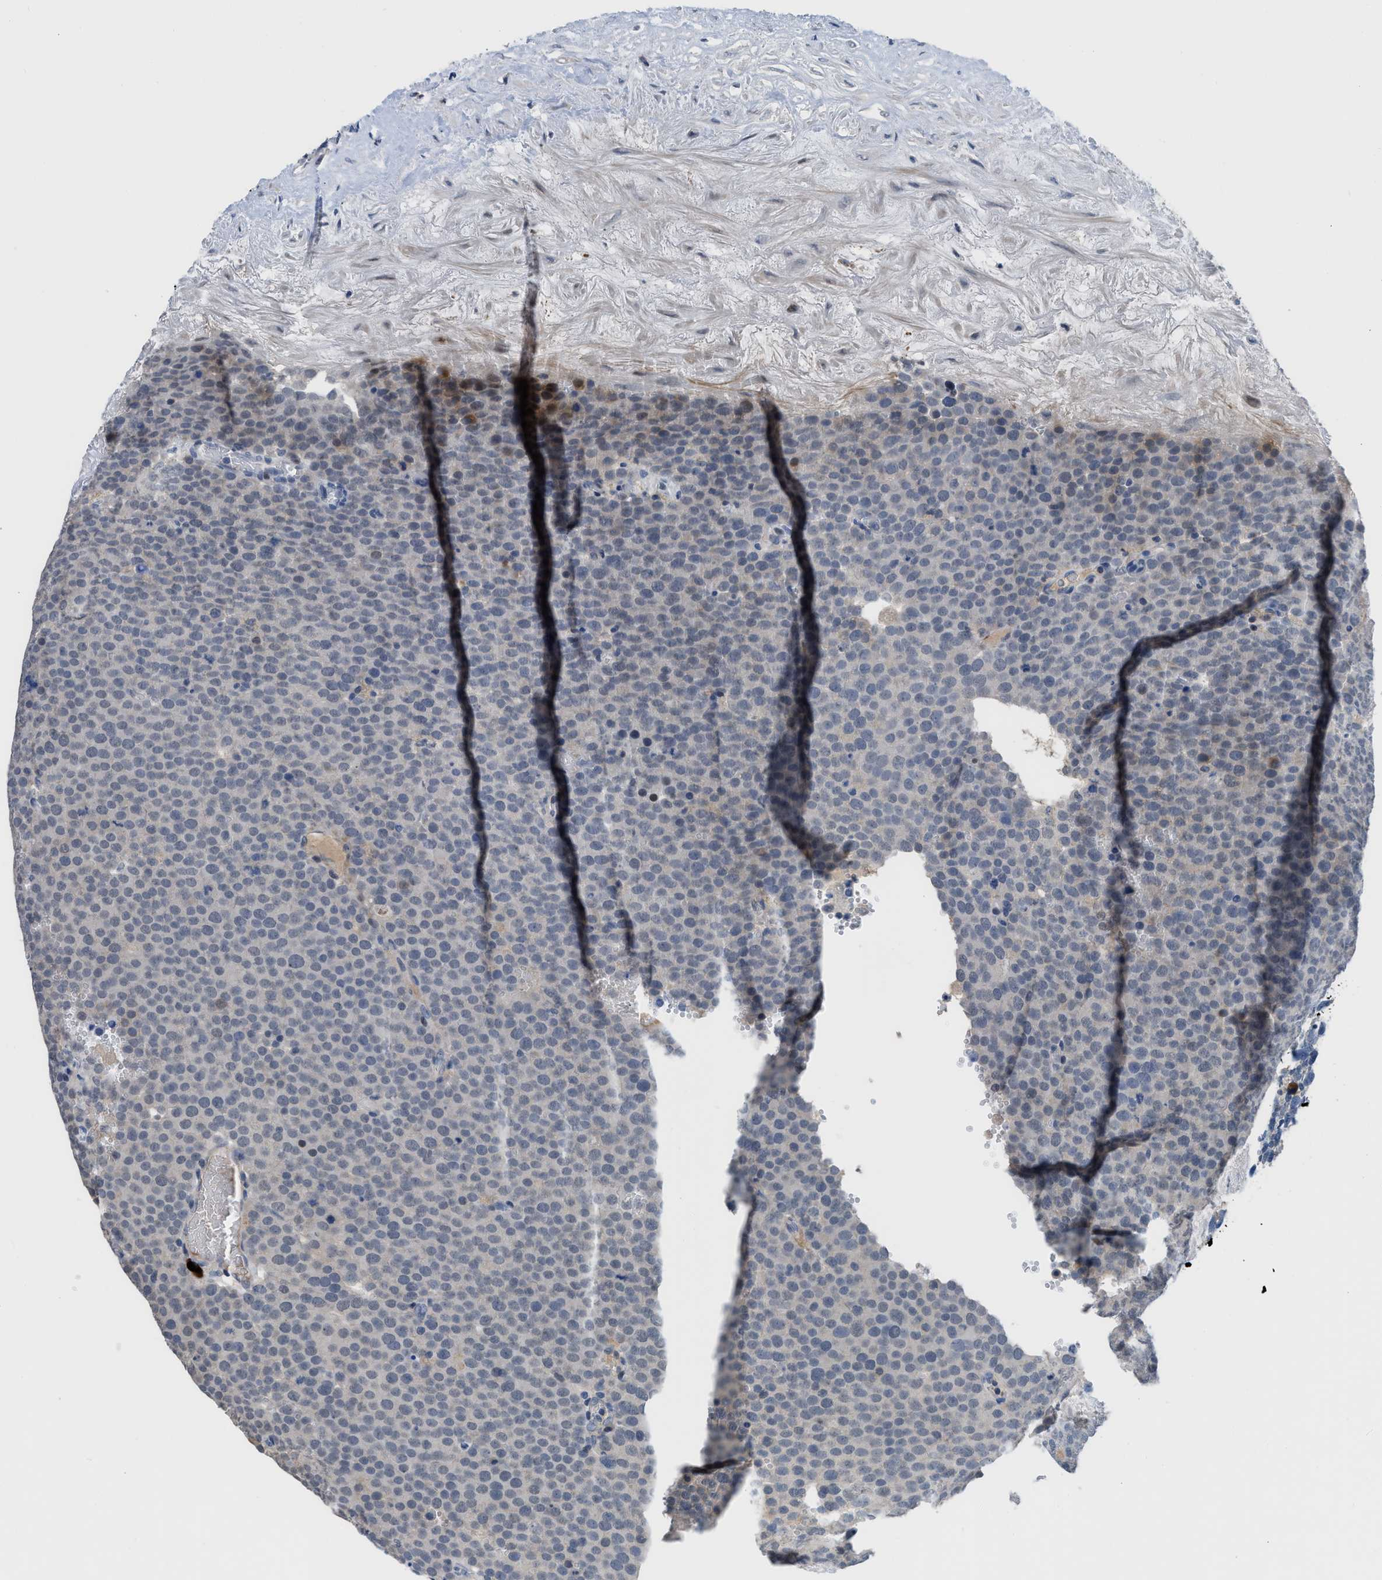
{"staining": {"intensity": "negative", "quantity": "none", "location": "none"}, "tissue": "testis cancer", "cell_type": "Tumor cells", "image_type": "cancer", "snomed": [{"axis": "morphology", "description": "Normal tissue, NOS"}, {"axis": "morphology", "description": "Seminoma, NOS"}, {"axis": "topography", "description": "Testis"}], "caption": "IHC of human seminoma (testis) demonstrates no positivity in tumor cells. (DAB (3,3'-diaminobenzidine) immunohistochemistry (IHC), high magnification).", "gene": "OR9K2", "patient": {"sex": "male", "age": 71}}